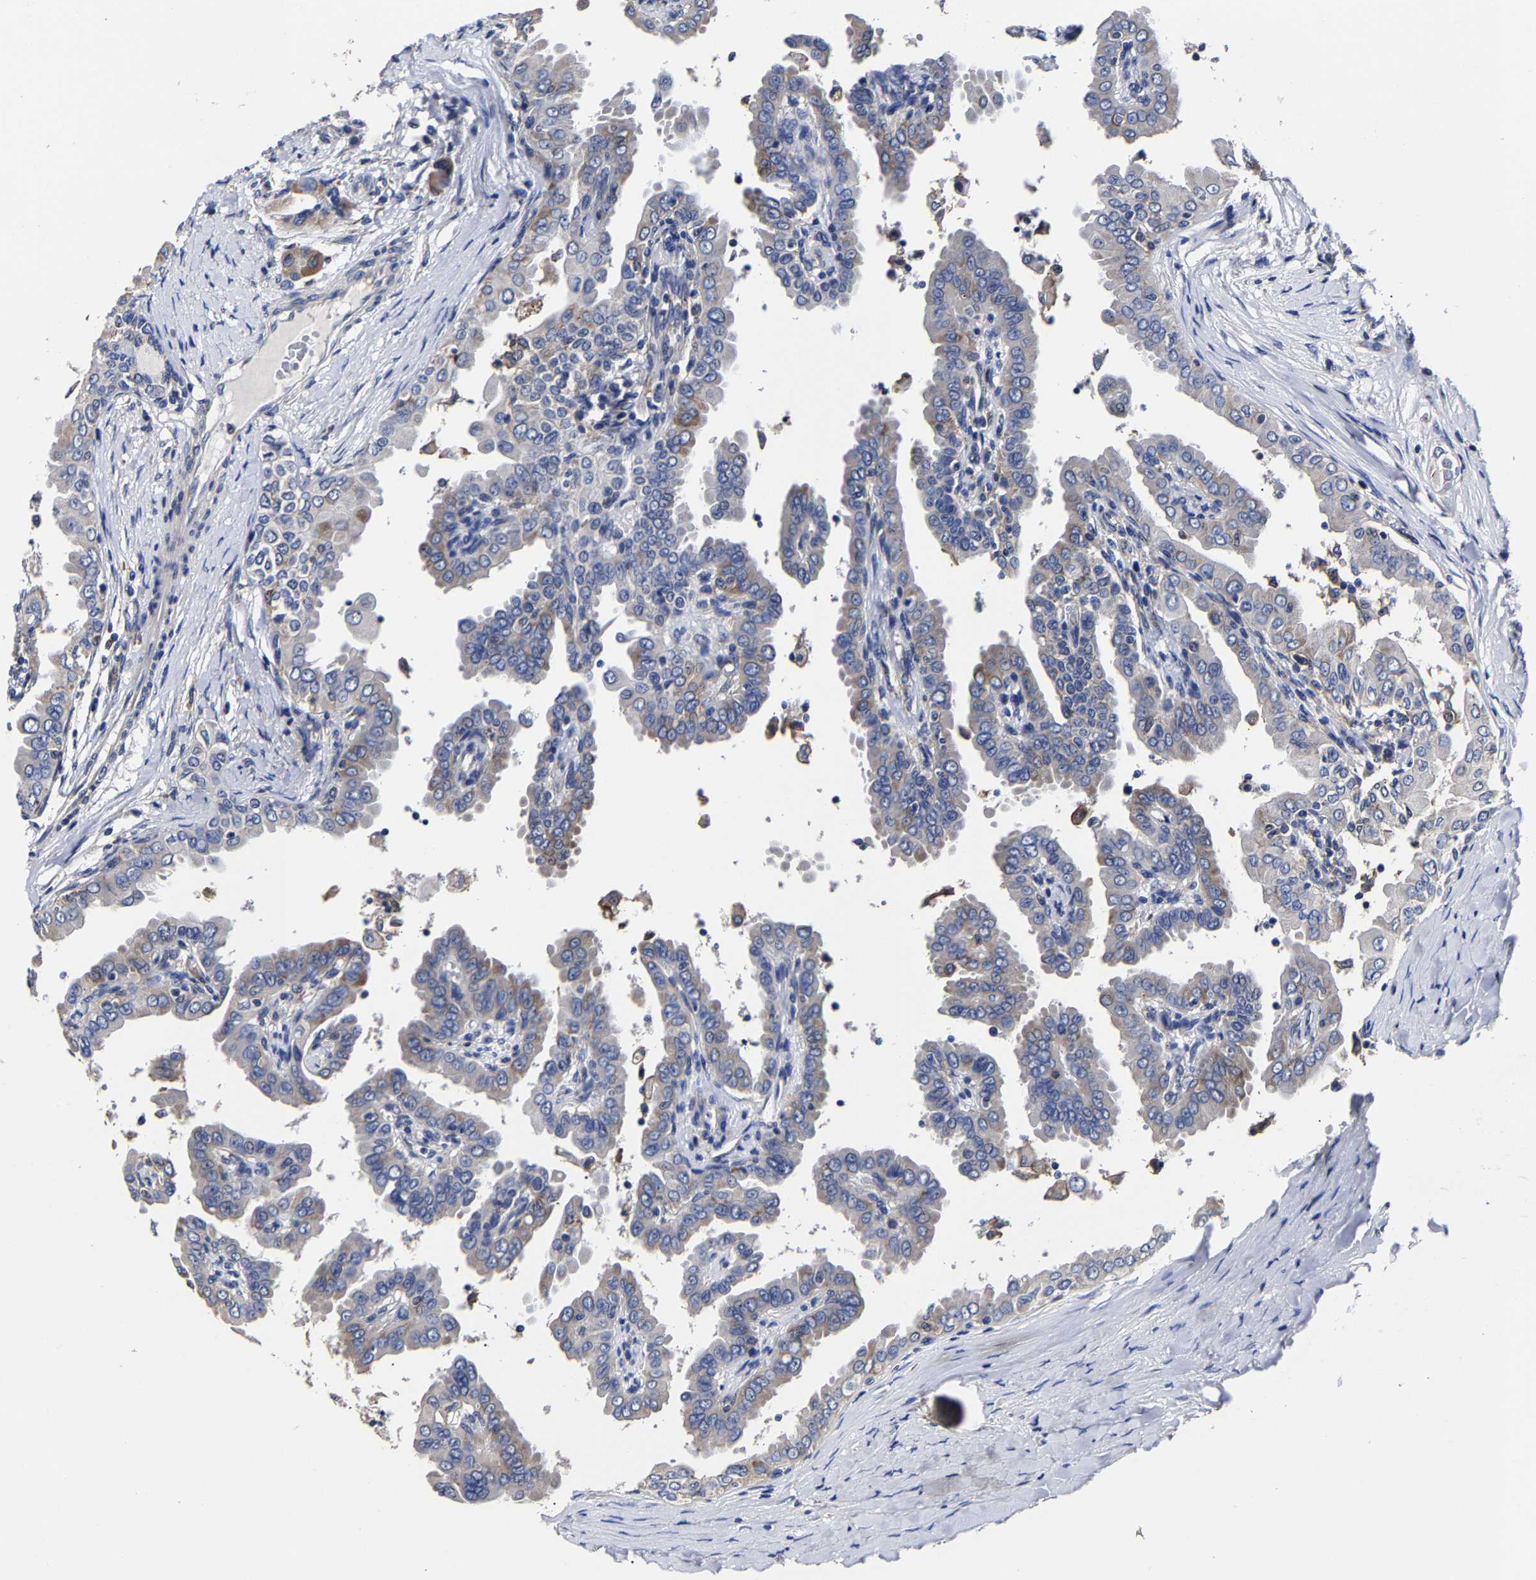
{"staining": {"intensity": "negative", "quantity": "none", "location": "none"}, "tissue": "thyroid cancer", "cell_type": "Tumor cells", "image_type": "cancer", "snomed": [{"axis": "morphology", "description": "Papillary adenocarcinoma, NOS"}, {"axis": "topography", "description": "Thyroid gland"}], "caption": "Protein analysis of thyroid cancer exhibits no significant staining in tumor cells.", "gene": "AASS", "patient": {"sex": "male", "age": 33}}